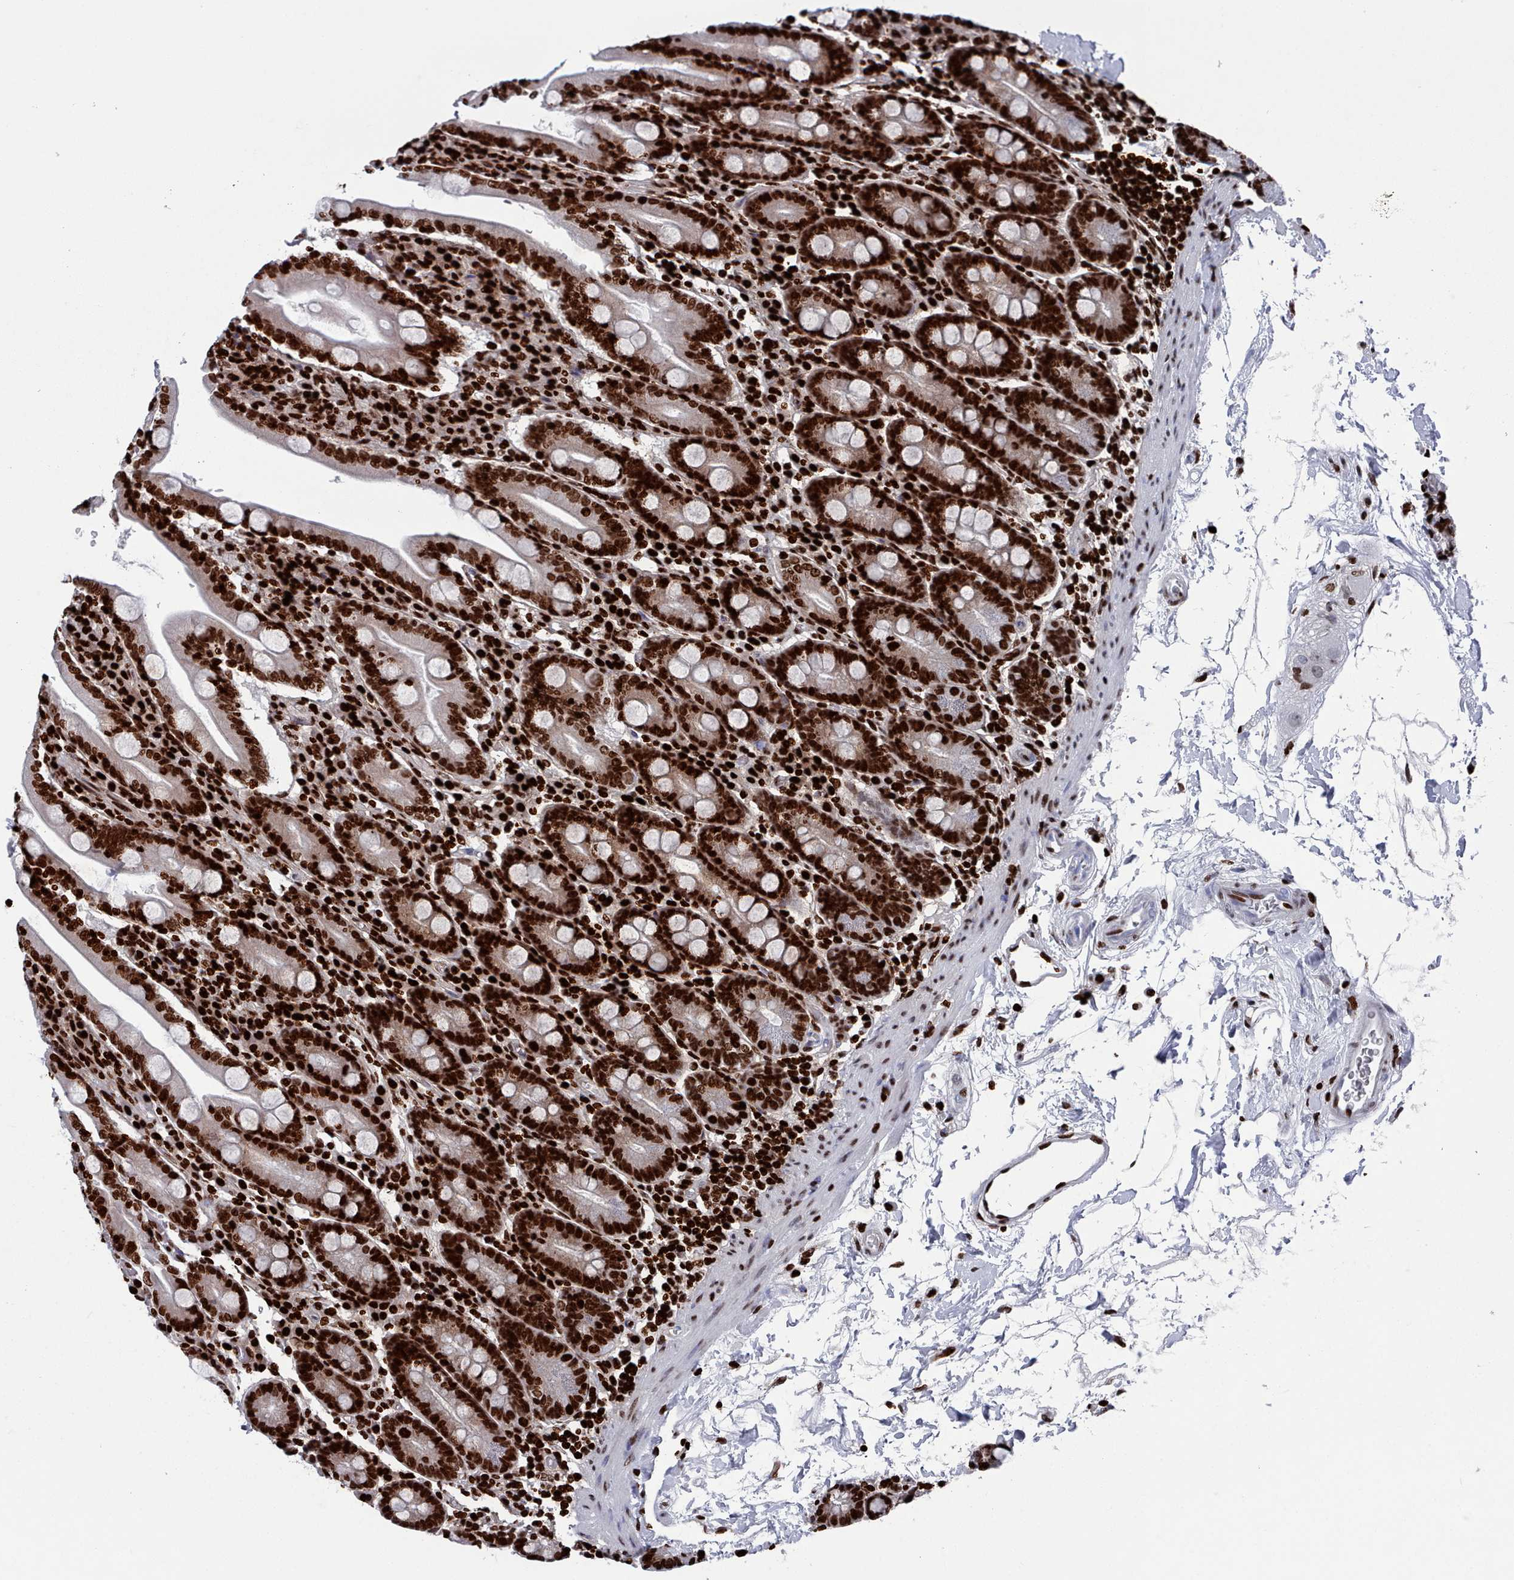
{"staining": {"intensity": "strong", "quantity": ">75%", "location": "nuclear"}, "tissue": "duodenum", "cell_type": "Glandular cells", "image_type": "normal", "snomed": [{"axis": "morphology", "description": "Normal tissue, NOS"}, {"axis": "topography", "description": "Duodenum"}], "caption": "Protein expression analysis of normal duodenum reveals strong nuclear positivity in about >75% of glandular cells.", "gene": "PCDHB11", "patient": {"sex": "male", "age": 35}}